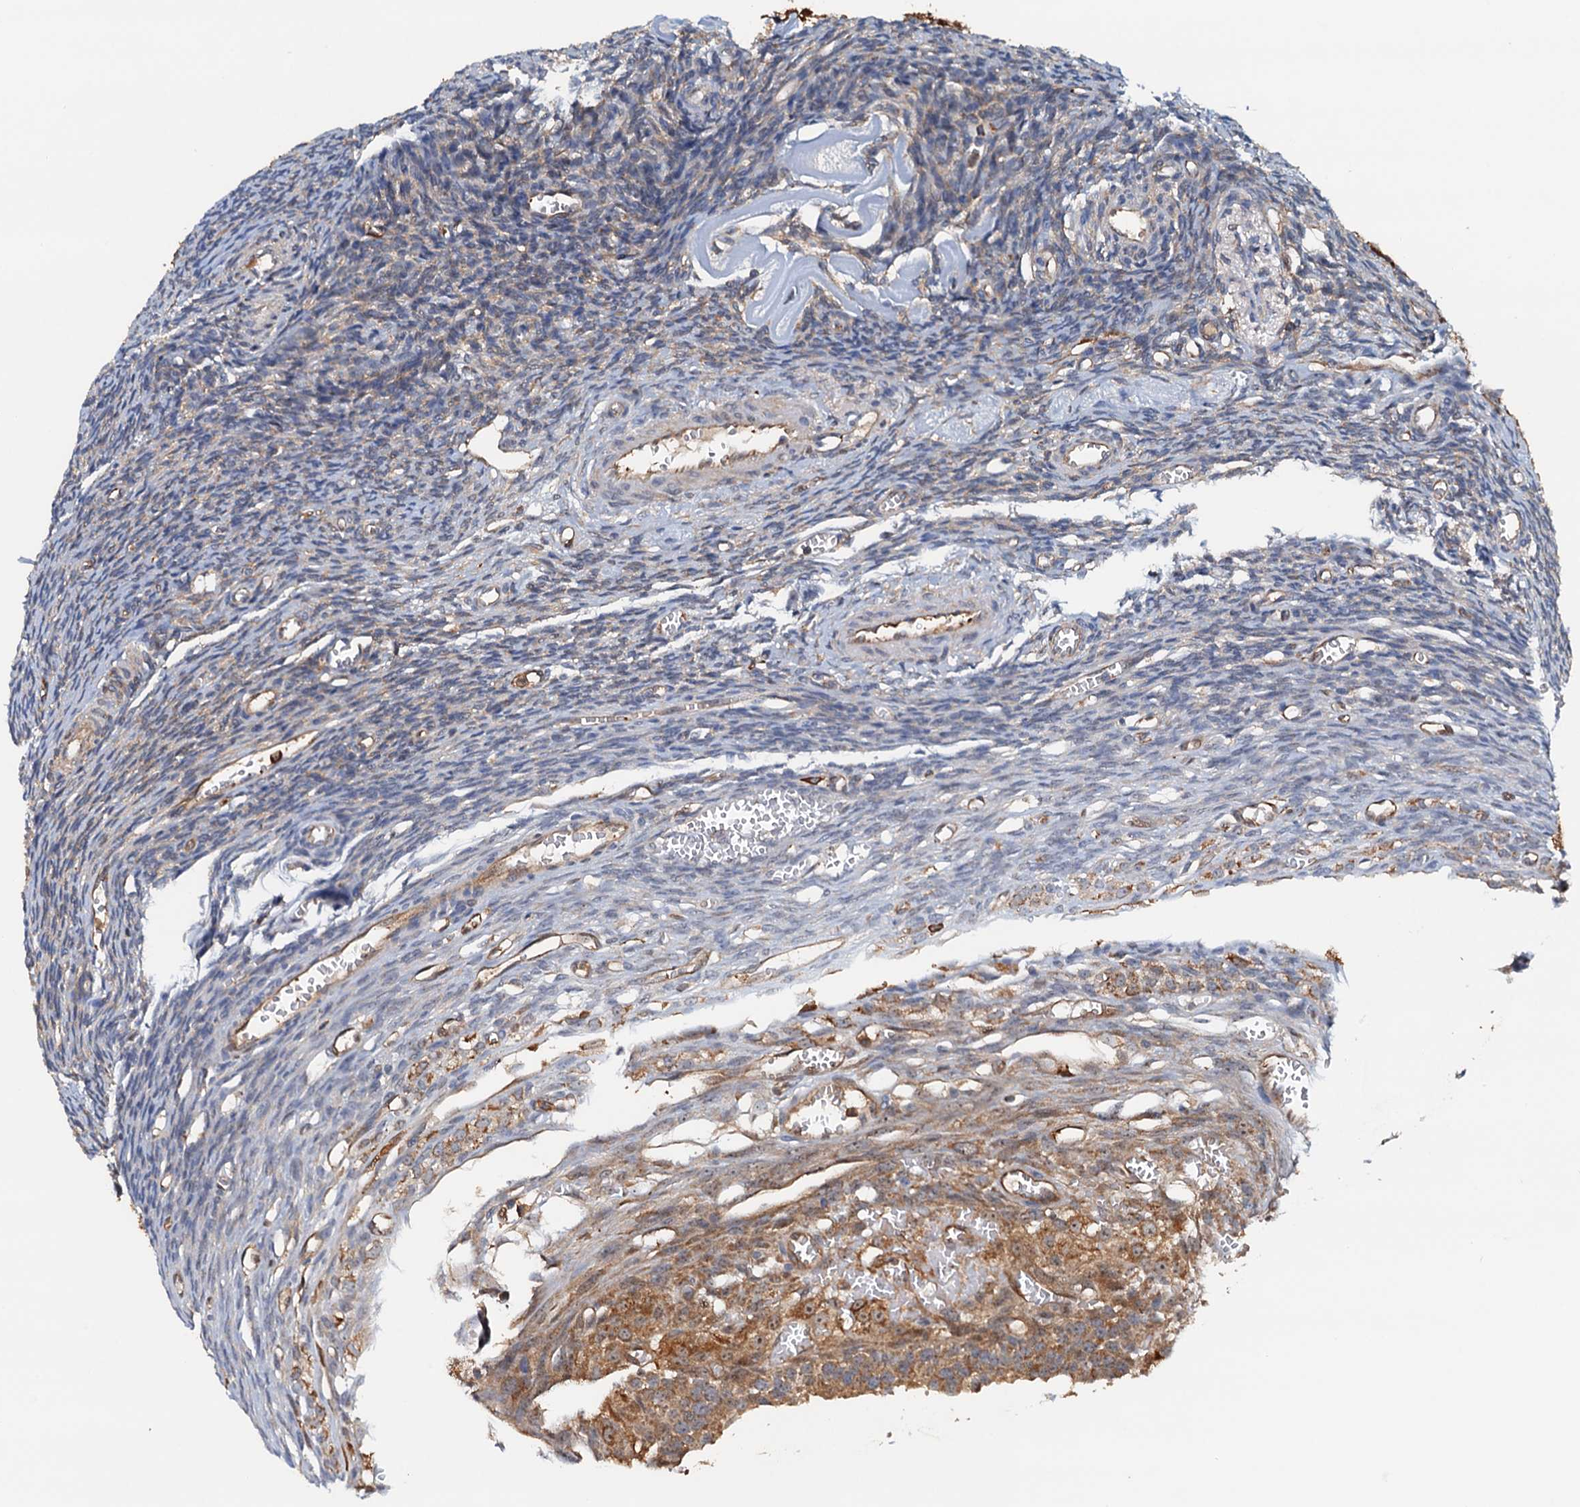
{"staining": {"intensity": "weak", "quantity": ">75%", "location": "cytoplasmic/membranous"}, "tissue": "ovary", "cell_type": "Follicle cells", "image_type": "normal", "snomed": [{"axis": "morphology", "description": "Normal tissue, NOS"}, {"axis": "topography", "description": "Ovary"}], "caption": "Unremarkable ovary was stained to show a protein in brown. There is low levels of weak cytoplasmic/membranous positivity in approximately >75% of follicle cells.", "gene": "USP6NL", "patient": {"sex": "female", "age": 39}}